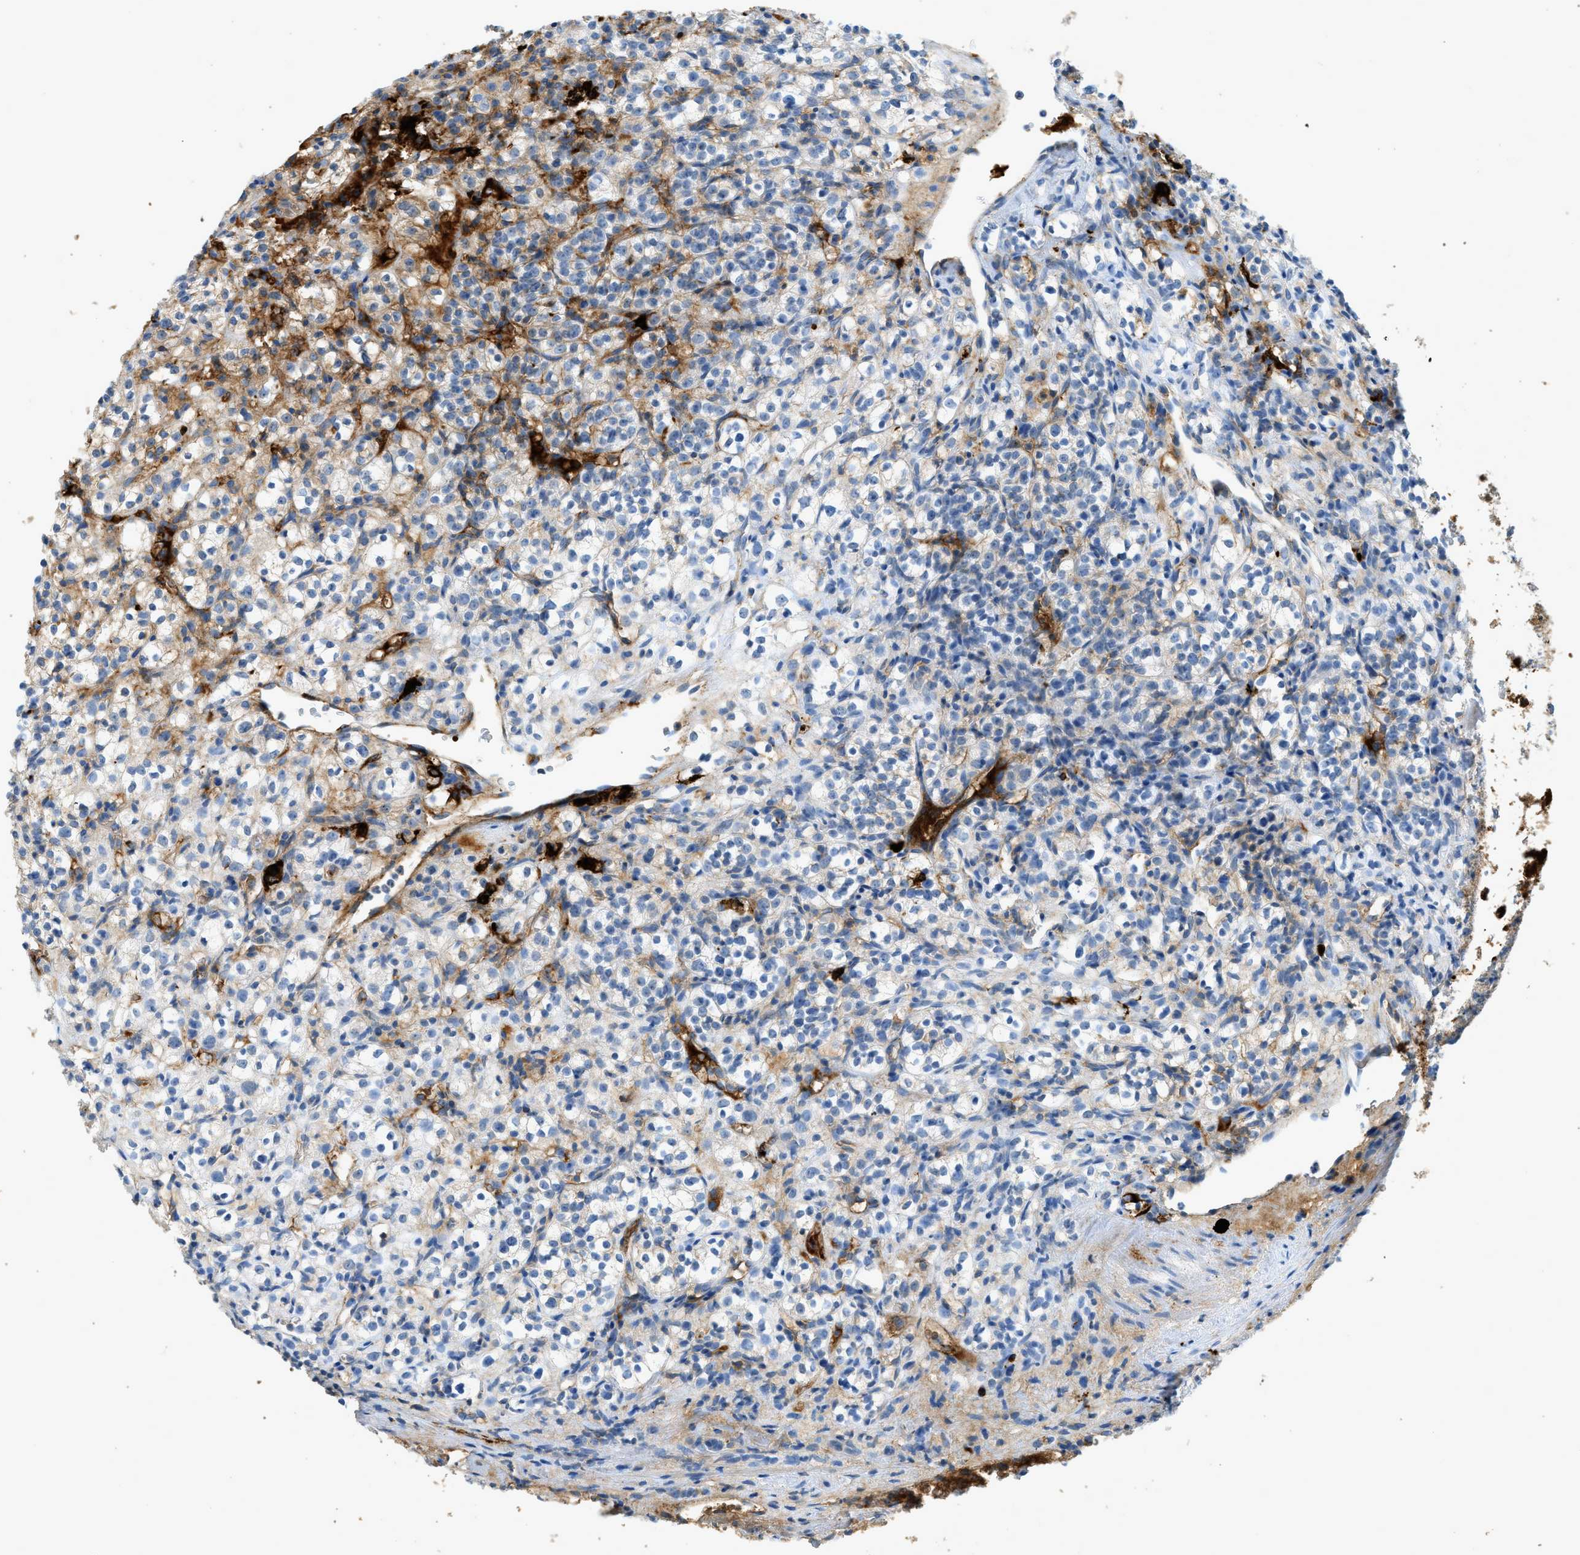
{"staining": {"intensity": "moderate", "quantity": "<25%", "location": "cytoplasmic/membranous"}, "tissue": "renal cancer", "cell_type": "Tumor cells", "image_type": "cancer", "snomed": [{"axis": "morphology", "description": "Normal tissue, NOS"}, {"axis": "morphology", "description": "Adenocarcinoma, NOS"}, {"axis": "topography", "description": "Kidney"}], "caption": "Human renal cancer stained for a protein (brown) shows moderate cytoplasmic/membranous positive expression in approximately <25% of tumor cells.", "gene": "F2", "patient": {"sex": "female", "age": 72}}